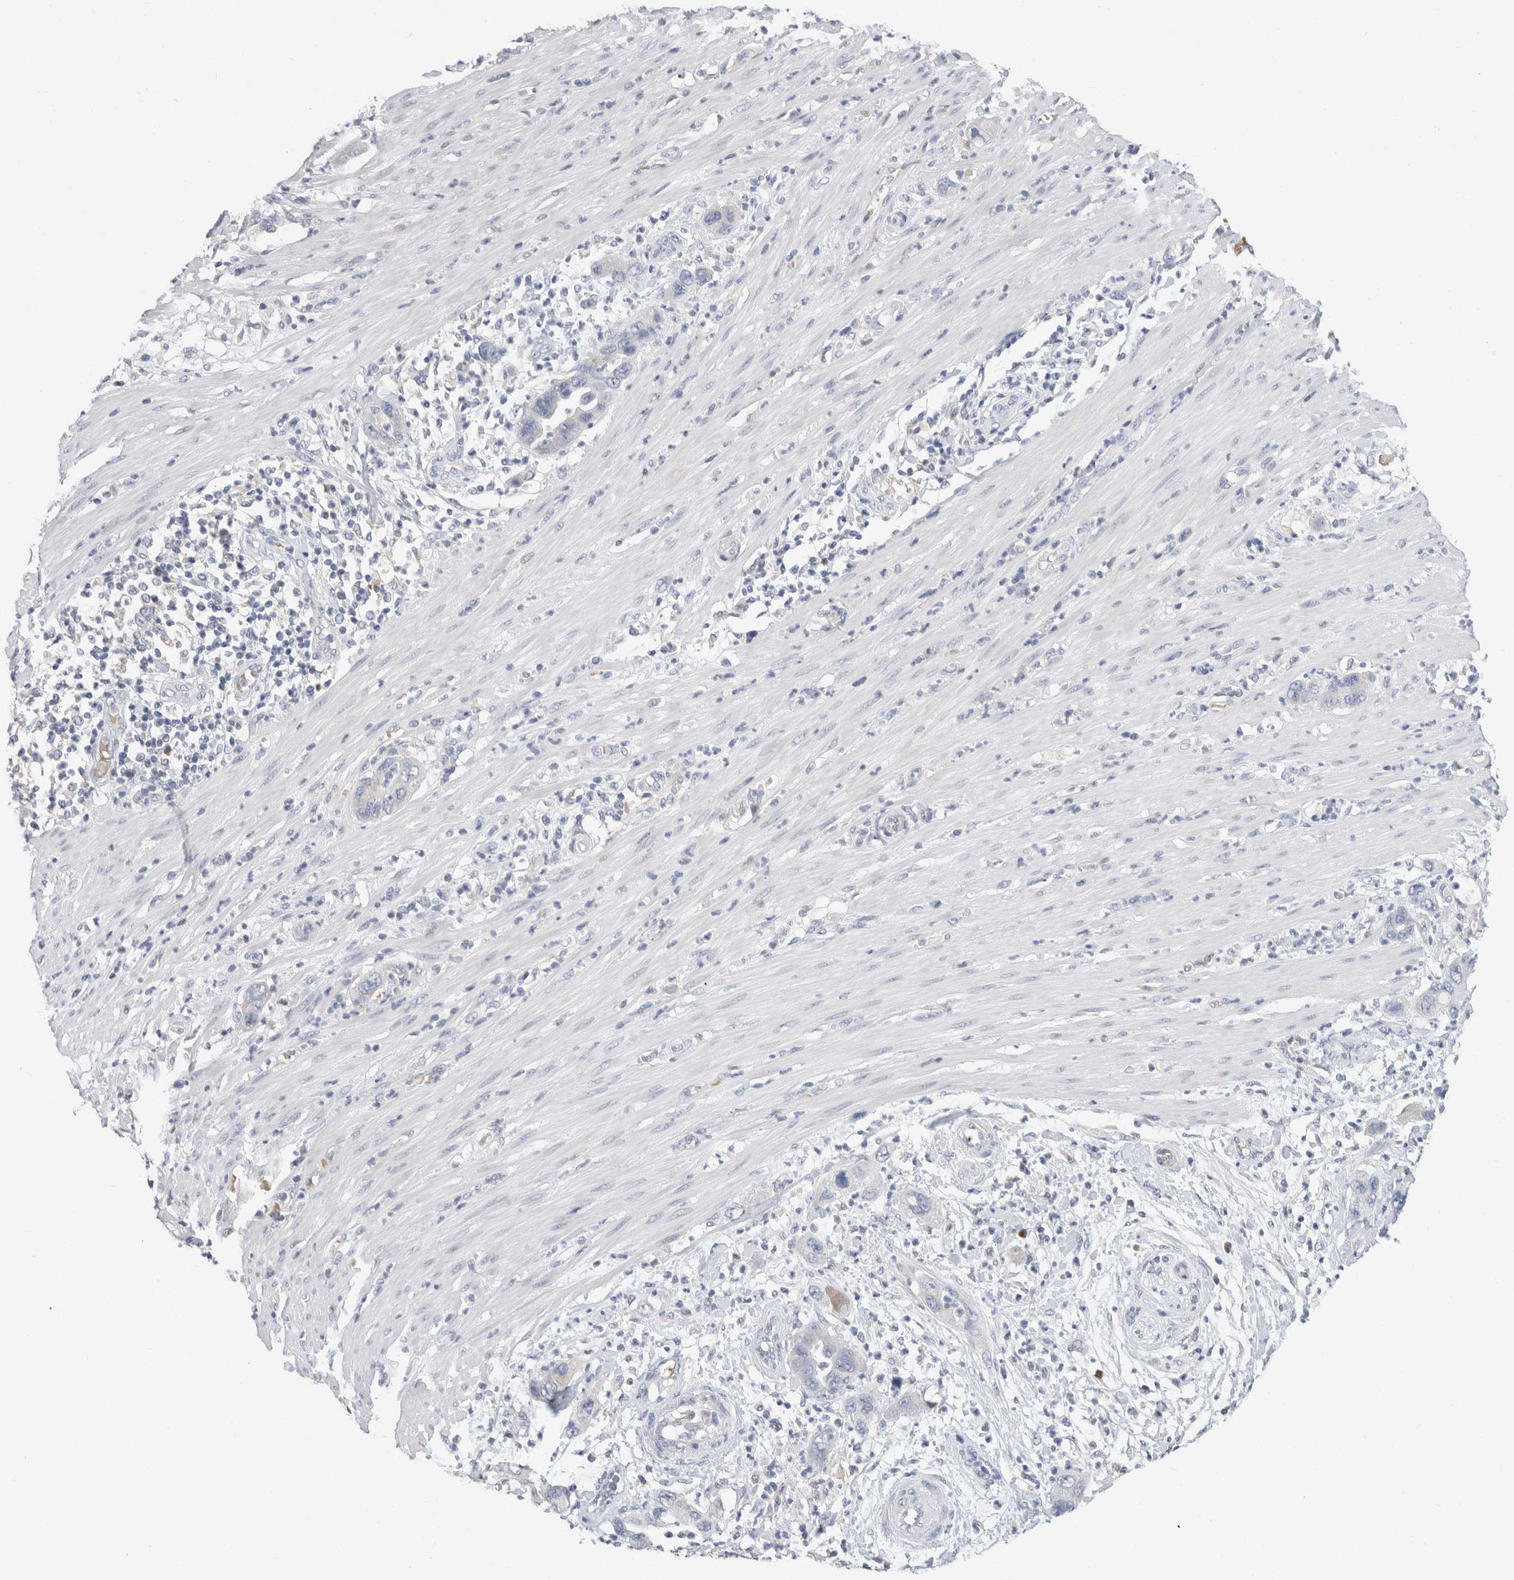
{"staining": {"intensity": "negative", "quantity": "none", "location": "none"}, "tissue": "pancreatic cancer", "cell_type": "Tumor cells", "image_type": "cancer", "snomed": [{"axis": "morphology", "description": "Adenocarcinoma, NOS"}, {"axis": "topography", "description": "Pancreas"}], "caption": "A high-resolution micrograph shows immunohistochemistry (IHC) staining of pancreatic adenocarcinoma, which demonstrates no significant positivity in tumor cells.", "gene": "SCGB1A1", "patient": {"sex": "female", "age": 71}}